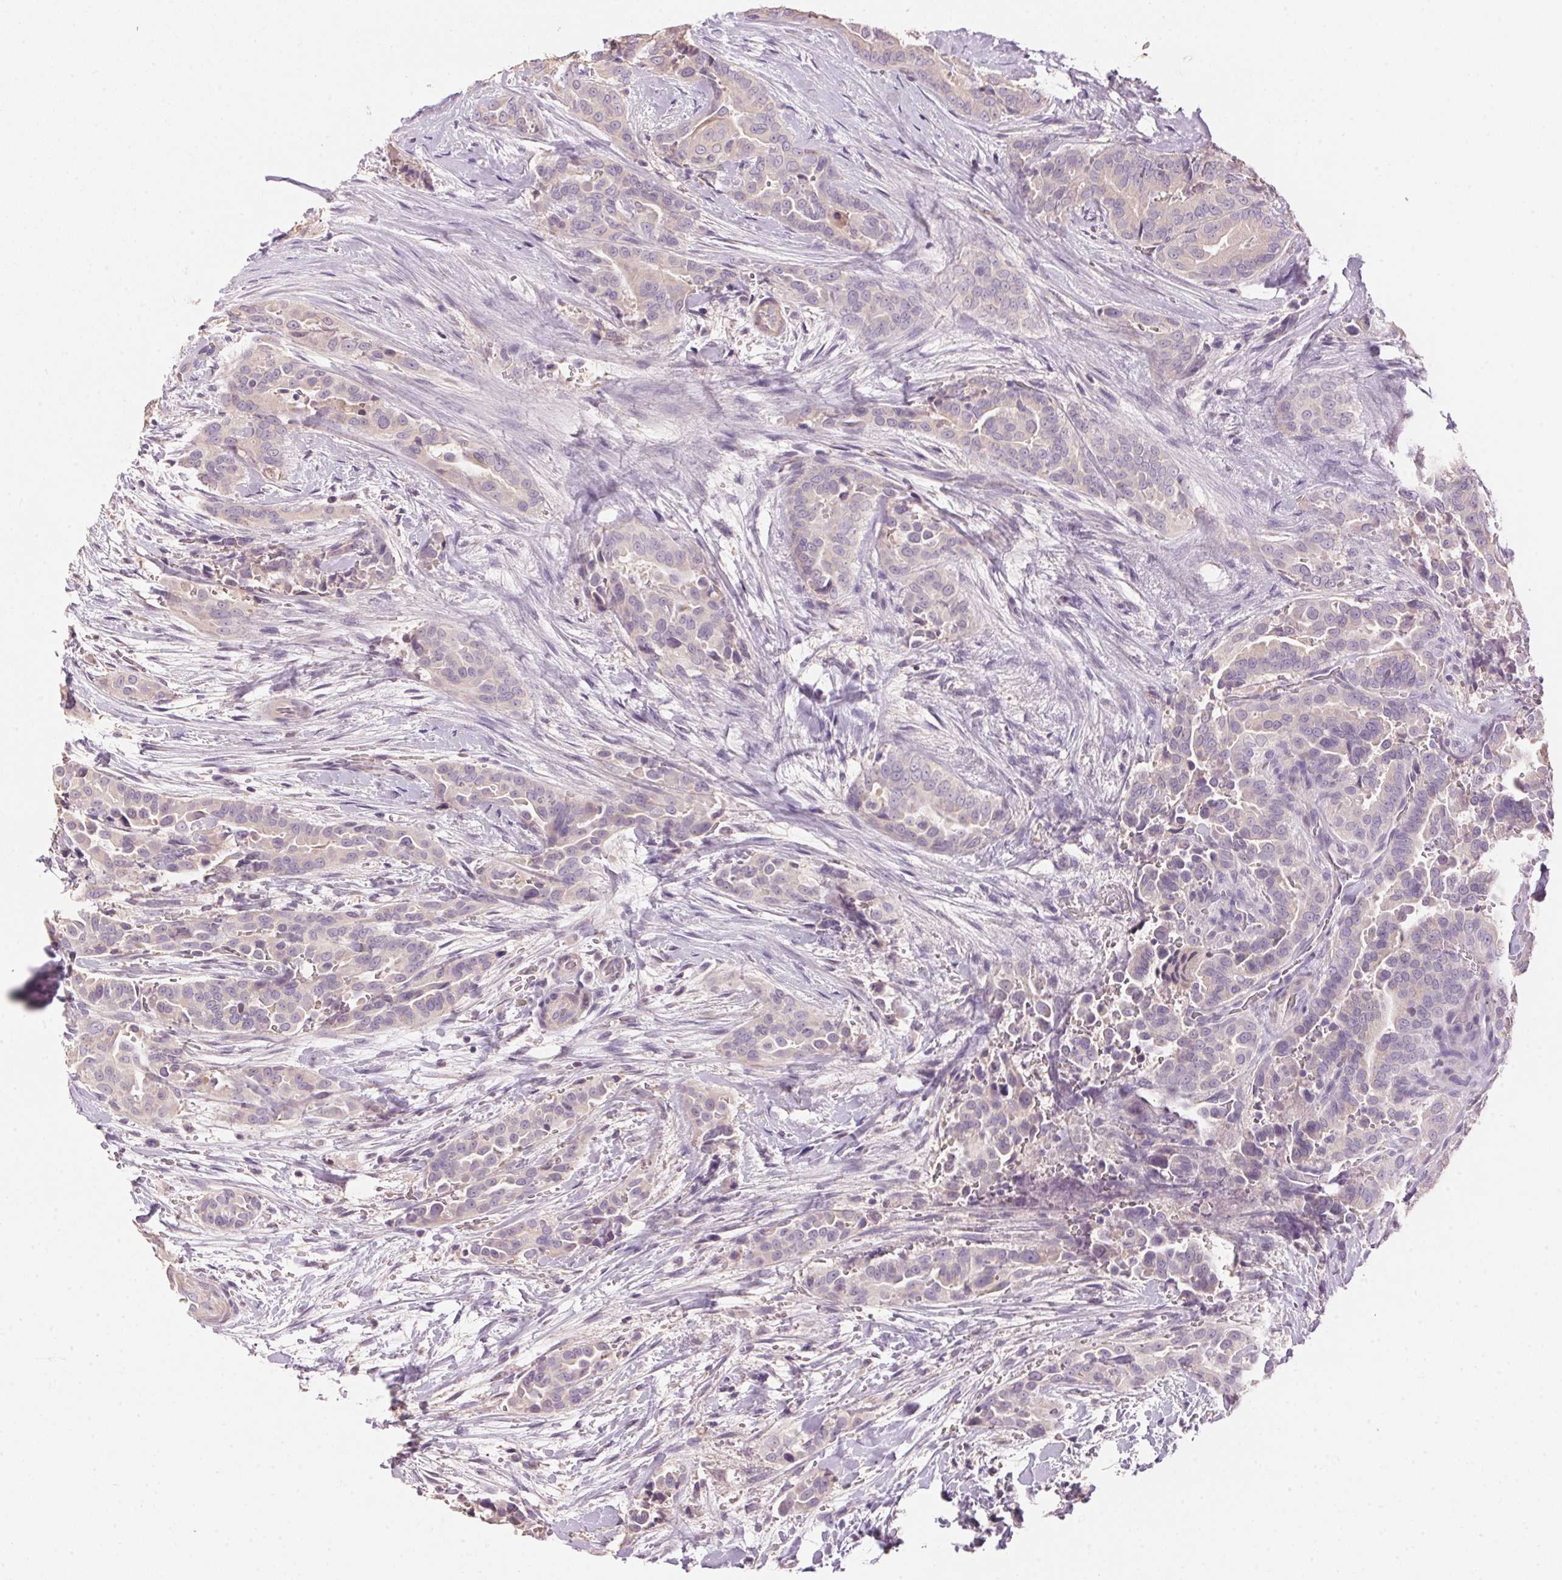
{"staining": {"intensity": "negative", "quantity": "none", "location": "none"}, "tissue": "thyroid cancer", "cell_type": "Tumor cells", "image_type": "cancer", "snomed": [{"axis": "morphology", "description": "Papillary adenocarcinoma, NOS"}, {"axis": "topography", "description": "Thyroid gland"}], "caption": "A histopathology image of thyroid papillary adenocarcinoma stained for a protein exhibits no brown staining in tumor cells.", "gene": "LYZL6", "patient": {"sex": "male", "age": 61}}